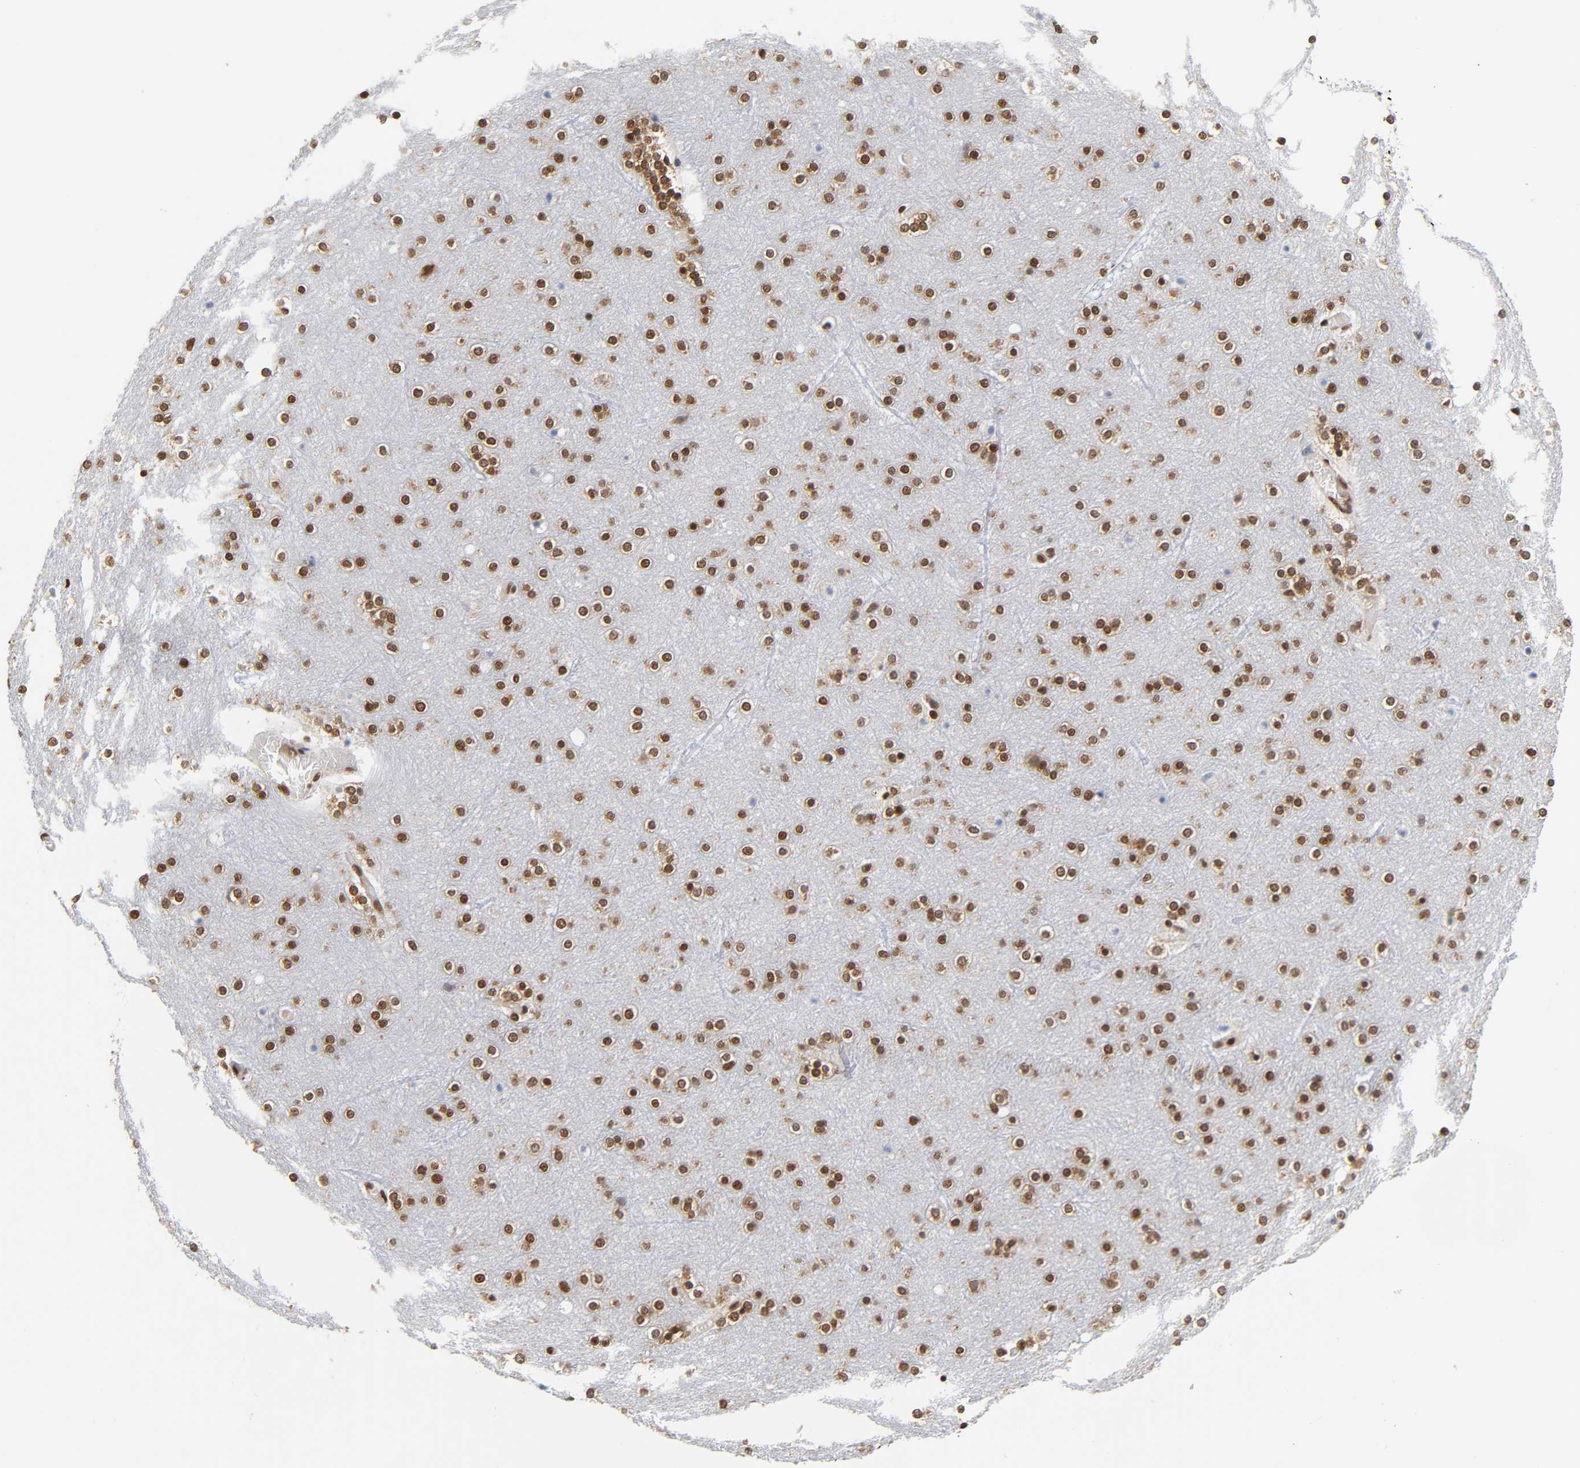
{"staining": {"intensity": "strong", "quantity": ">75%", "location": "nuclear"}, "tissue": "cerebral cortex", "cell_type": "Endothelial cells", "image_type": "normal", "snomed": [{"axis": "morphology", "description": "Normal tissue, NOS"}, {"axis": "topography", "description": "Cerebral cortex"}], "caption": "Immunohistochemical staining of benign human cerebral cortex displays high levels of strong nuclear staining in about >75% of endothelial cells.", "gene": "ILKAP", "patient": {"sex": "female", "age": 54}}